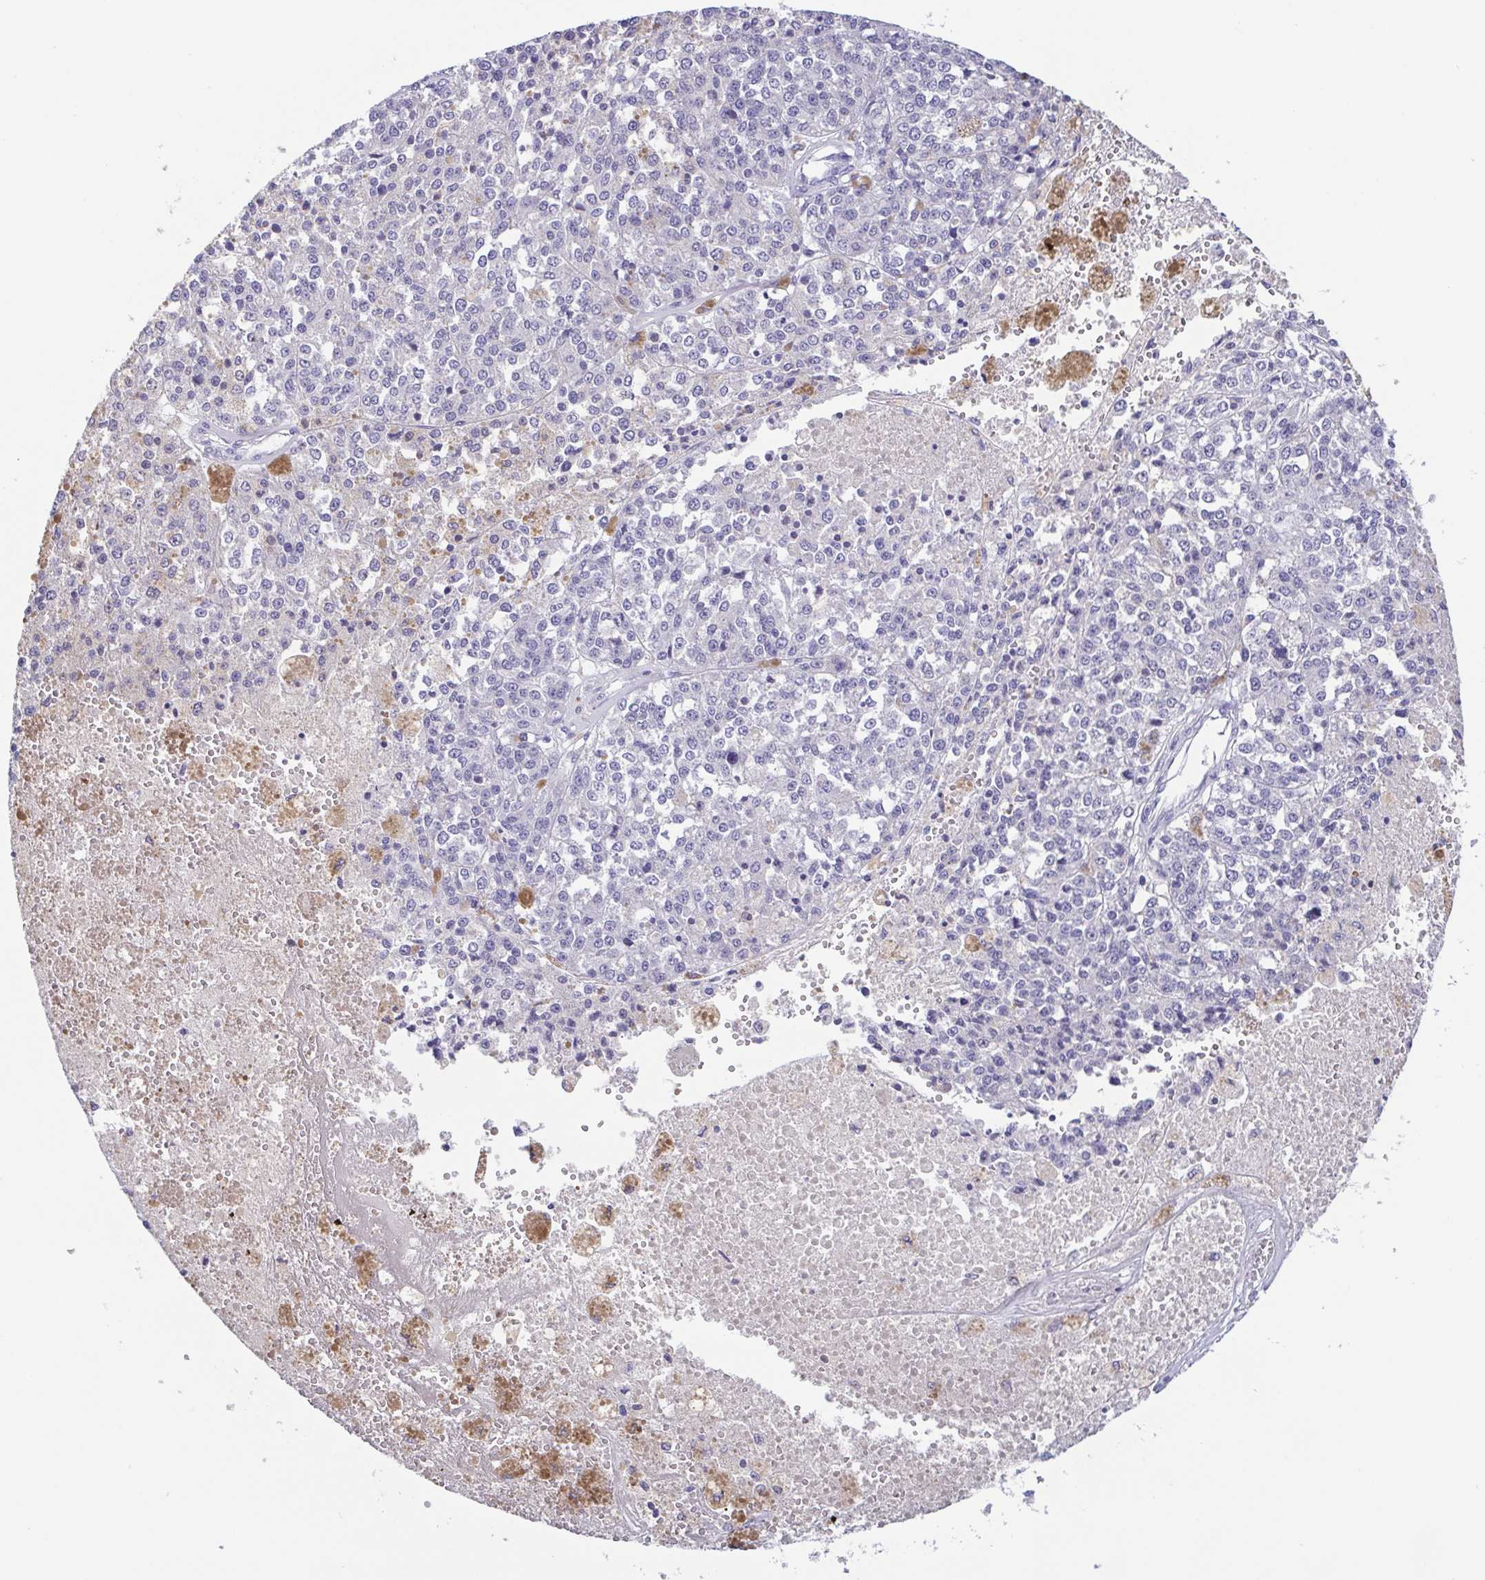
{"staining": {"intensity": "negative", "quantity": "none", "location": "none"}, "tissue": "melanoma", "cell_type": "Tumor cells", "image_type": "cancer", "snomed": [{"axis": "morphology", "description": "Malignant melanoma, Metastatic site"}, {"axis": "topography", "description": "Lymph node"}], "caption": "An image of melanoma stained for a protein displays no brown staining in tumor cells.", "gene": "TREH", "patient": {"sex": "female", "age": 64}}